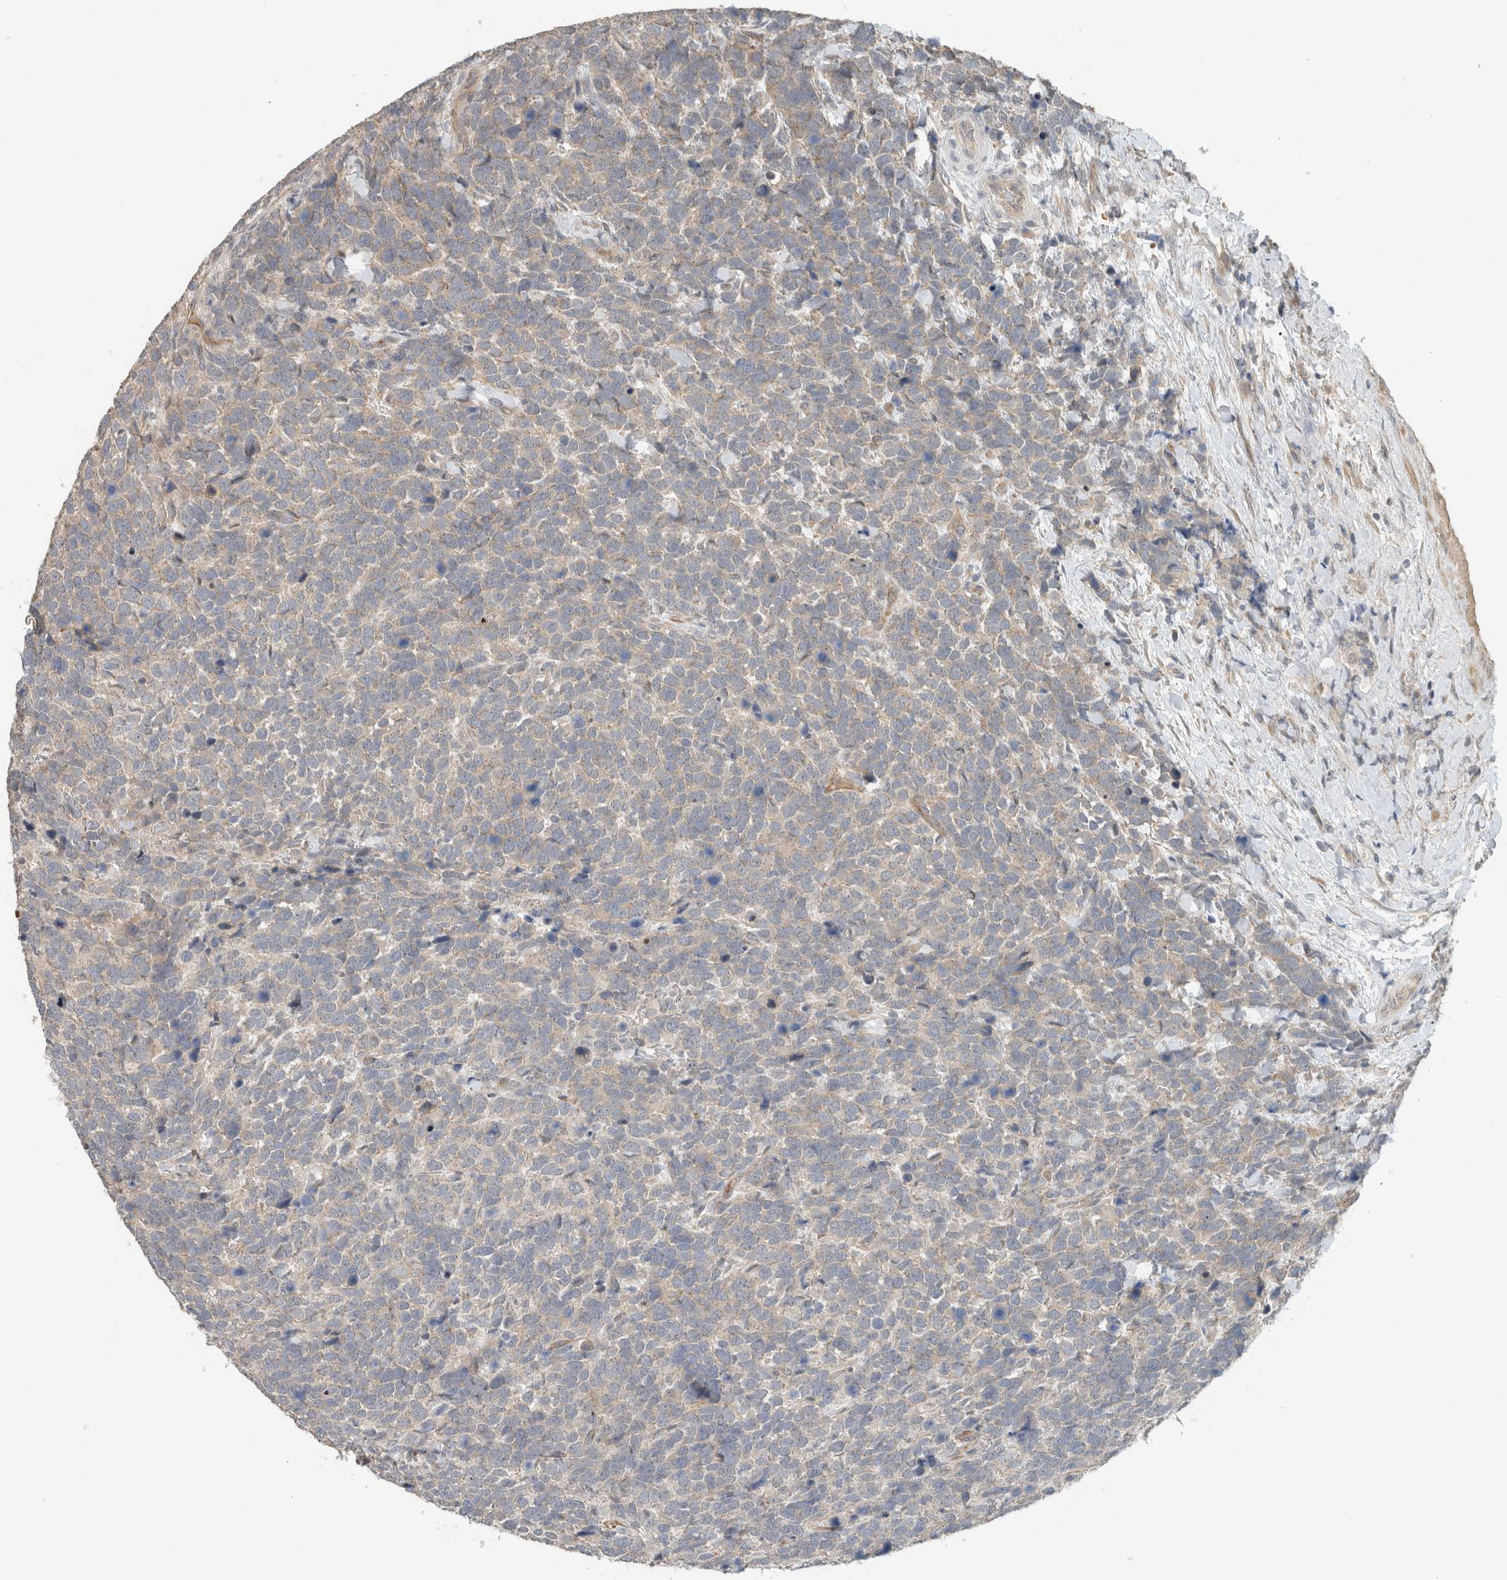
{"staining": {"intensity": "weak", "quantity": "<25%", "location": "cytoplasmic/membranous"}, "tissue": "urothelial cancer", "cell_type": "Tumor cells", "image_type": "cancer", "snomed": [{"axis": "morphology", "description": "Urothelial carcinoma, High grade"}, {"axis": "topography", "description": "Urinary bladder"}], "caption": "A micrograph of urothelial cancer stained for a protein demonstrates no brown staining in tumor cells.", "gene": "ERCC6L2", "patient": {"sex": "female", "age": 82}}